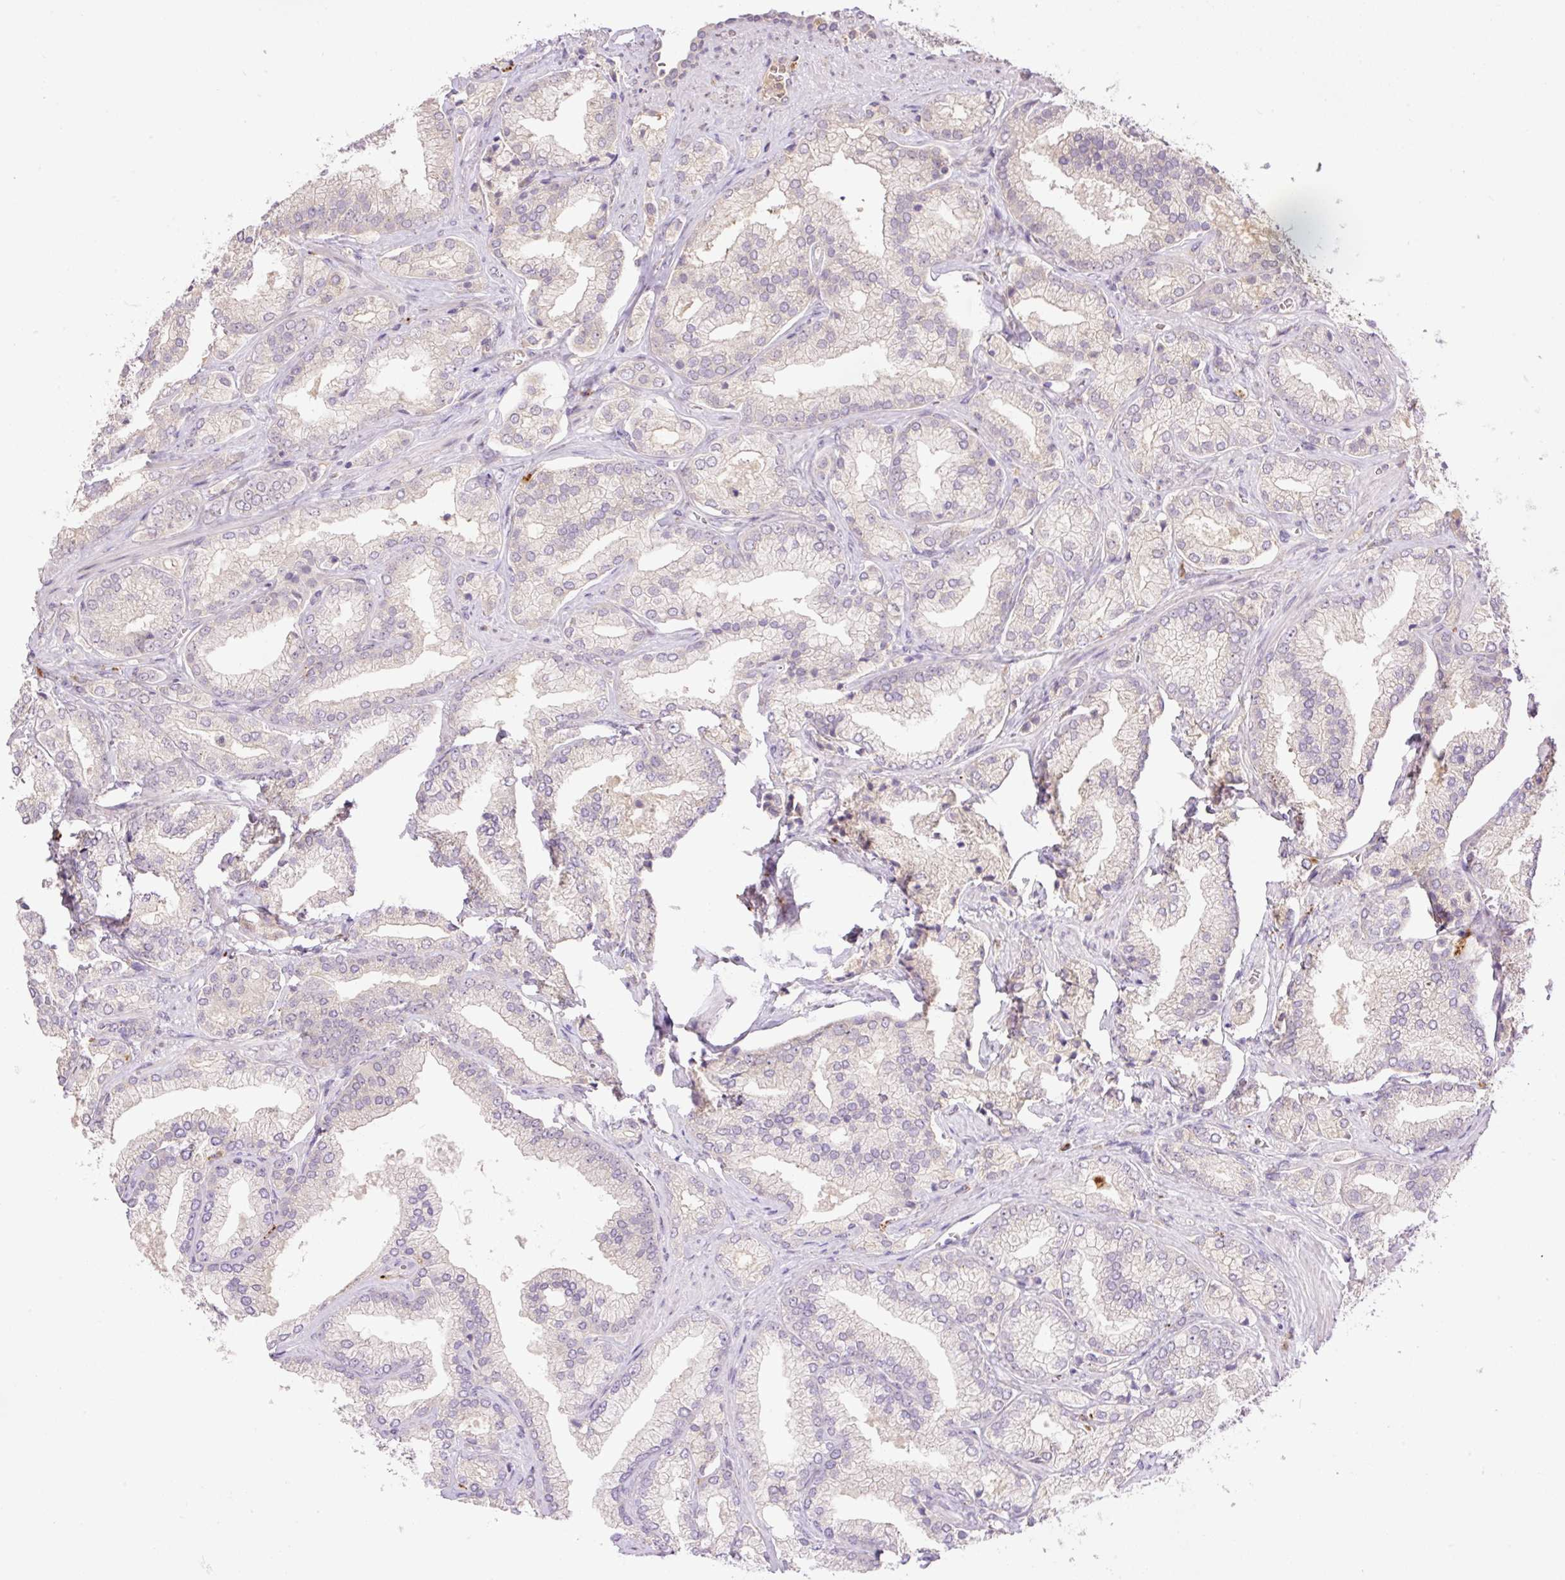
{"staining": {"intensity": "negative", "quantity": "none", "location": "none"}, "tissue": "prostate cancer", "cell_type": "Tumor cells", "image_type": "cancer", "snomed": [{"axis": "morphology", "description": "Adenocarcinoma, High grade"}, {"axis": "topography", "description": "Prostate"}], "caption": "There is no significant staining in tumor cells of prostate high-grade adenocarcinoma. (Stains: DAB immunohistochemistry (IHC) with hematoxylin counter stain, Microscopy: brightfield microscopy at high magnification).", "gene": "HABP4", "patient": {"sex": "male", "age": 68}}